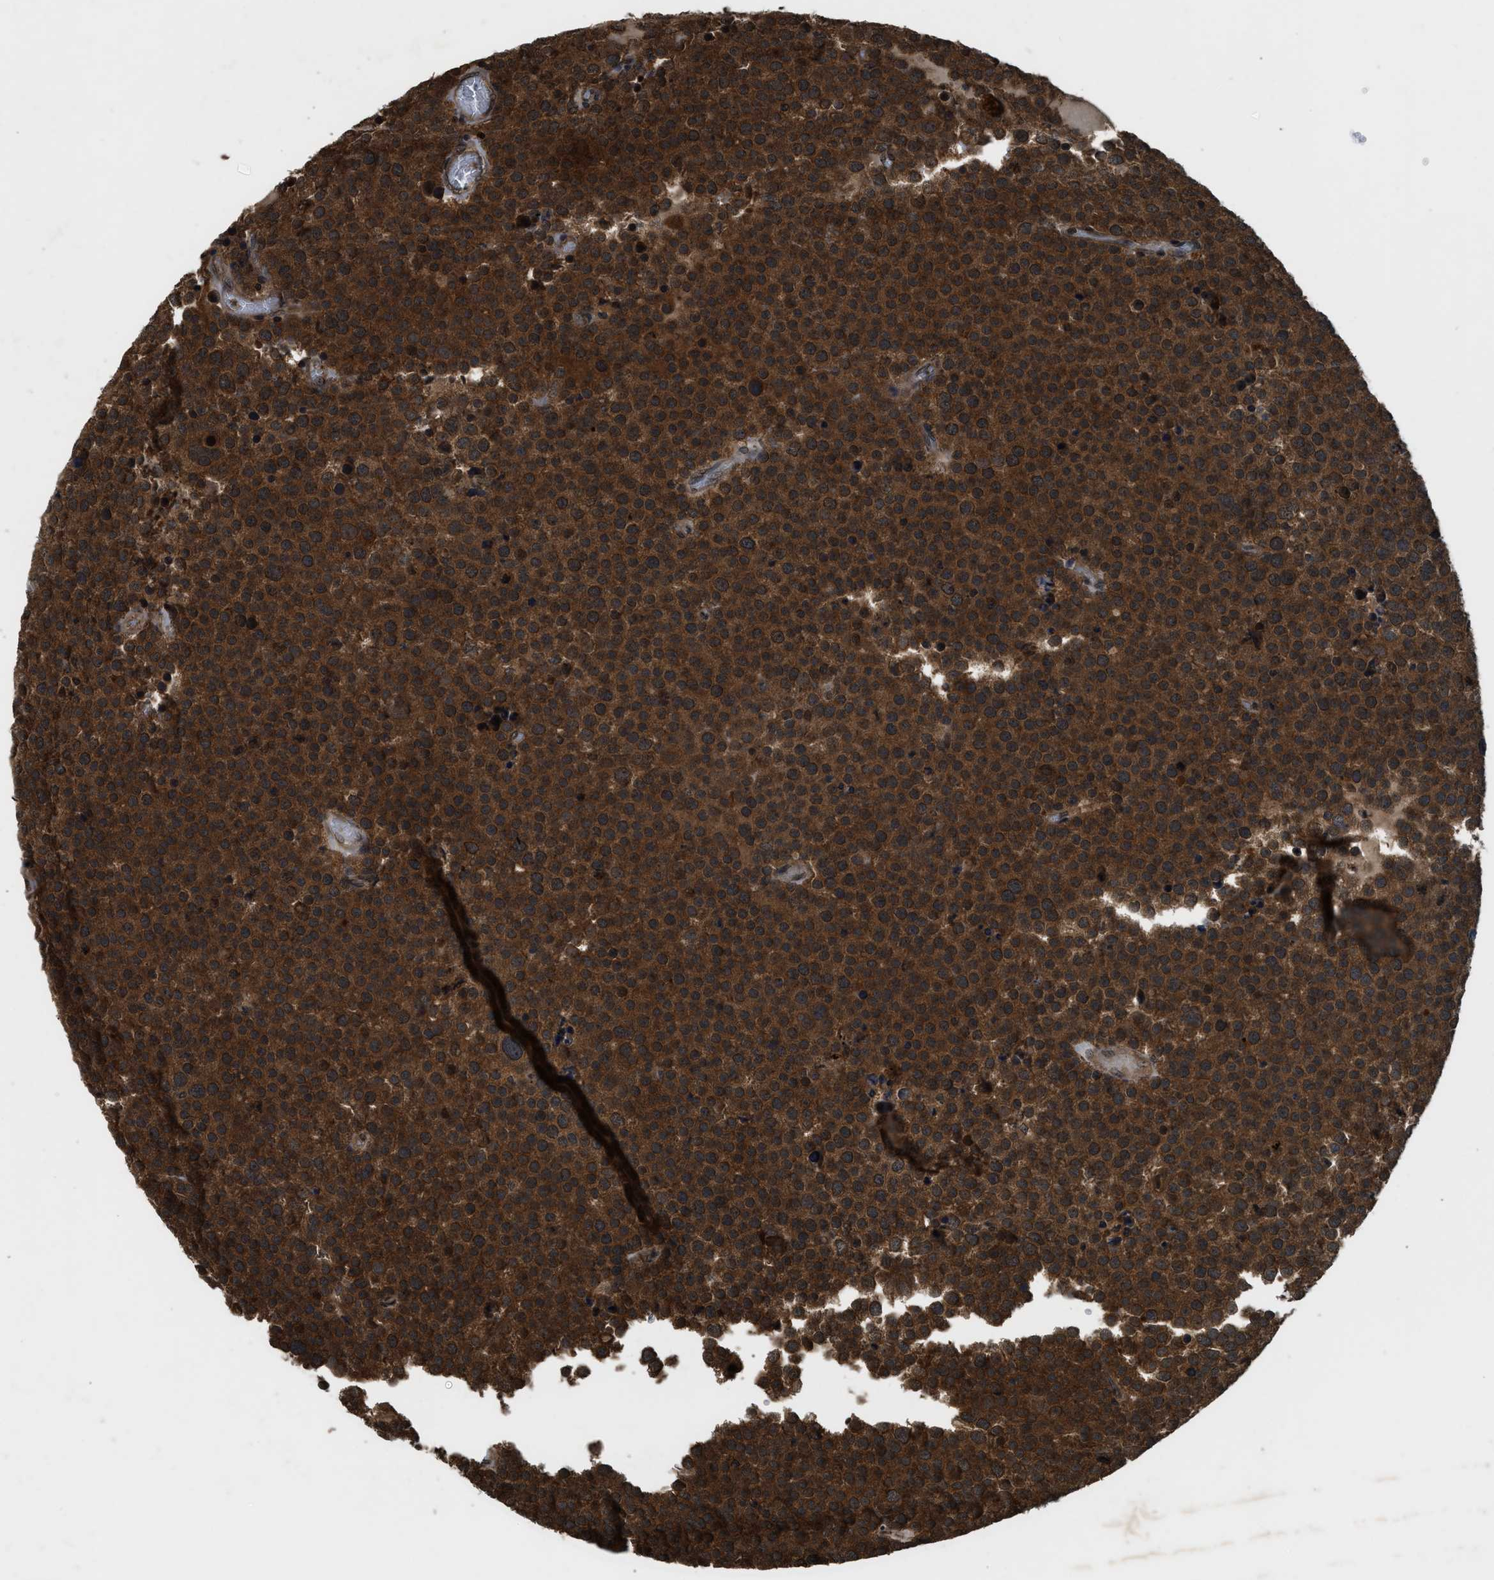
{"staining": {"intensity": "strong", "quantity": ">75%", "location": "cytoplasmic/membranous"}, "tissue": "testis cancer", "cell_type": "Tumor cells", "image_type": "cancer", "snomed": [{"axis": "morphology", "description": "Normal tissue, NOS"}, {"axis": "morphology", "description": "Seminoma, NOS"}, {"axis": "topography", "description": "Testis"}], "caption": "This is a histology image of immunohistochemistry staining of seminoma (testis), which shows strong positivity in the cytoplasmic/membranous of tumor cells.", "gene": "RPS6KB1", "patient": {"sex": "male", "age": 71}}